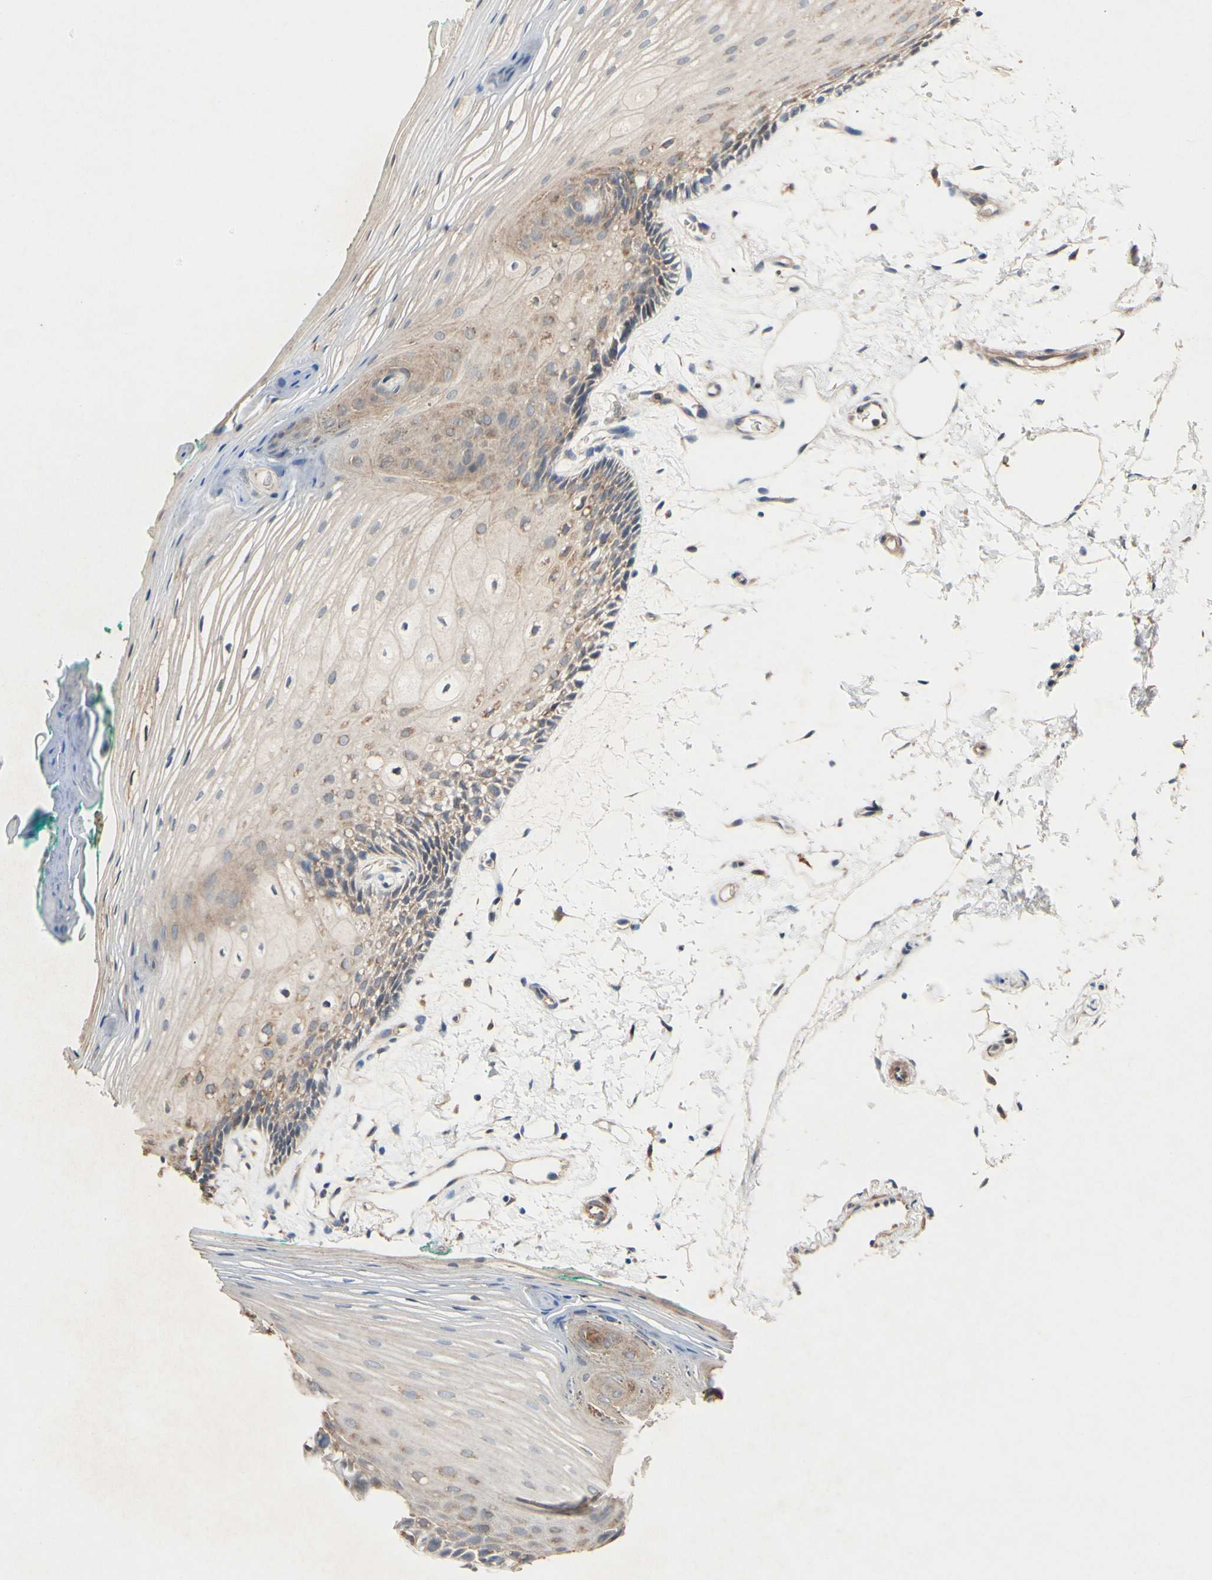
{"staining": {"intensity": "moderate", "quantity": ">75%", "location": "cytoplasmic/membranous,nuclear"}, "tissue": "oral mucosa", "cell_type": "Squamous epithelial cells", "image_type": "normal", "snomed": [{"axis": "morphology", "description": "Normal tissue, NOS"}, {"axis": "topography", "description": "Skeletal muscle"}, {"axis": "topography", "description": "Oral tissue"}, {"axis": "topography", "description": "Peripheral nerve tissue"}], "caption": "Protein expression analysis of benign oral mucosa demonstrates moderate cytoplasmic/membranous,nuclear staining in about >75% of squamous epithelial cells. (brown staining indicates protein expression, while blue staining denotes nuclei).", "gene": "PDGFB", "patient": {"sex": "female", "age": 84}}